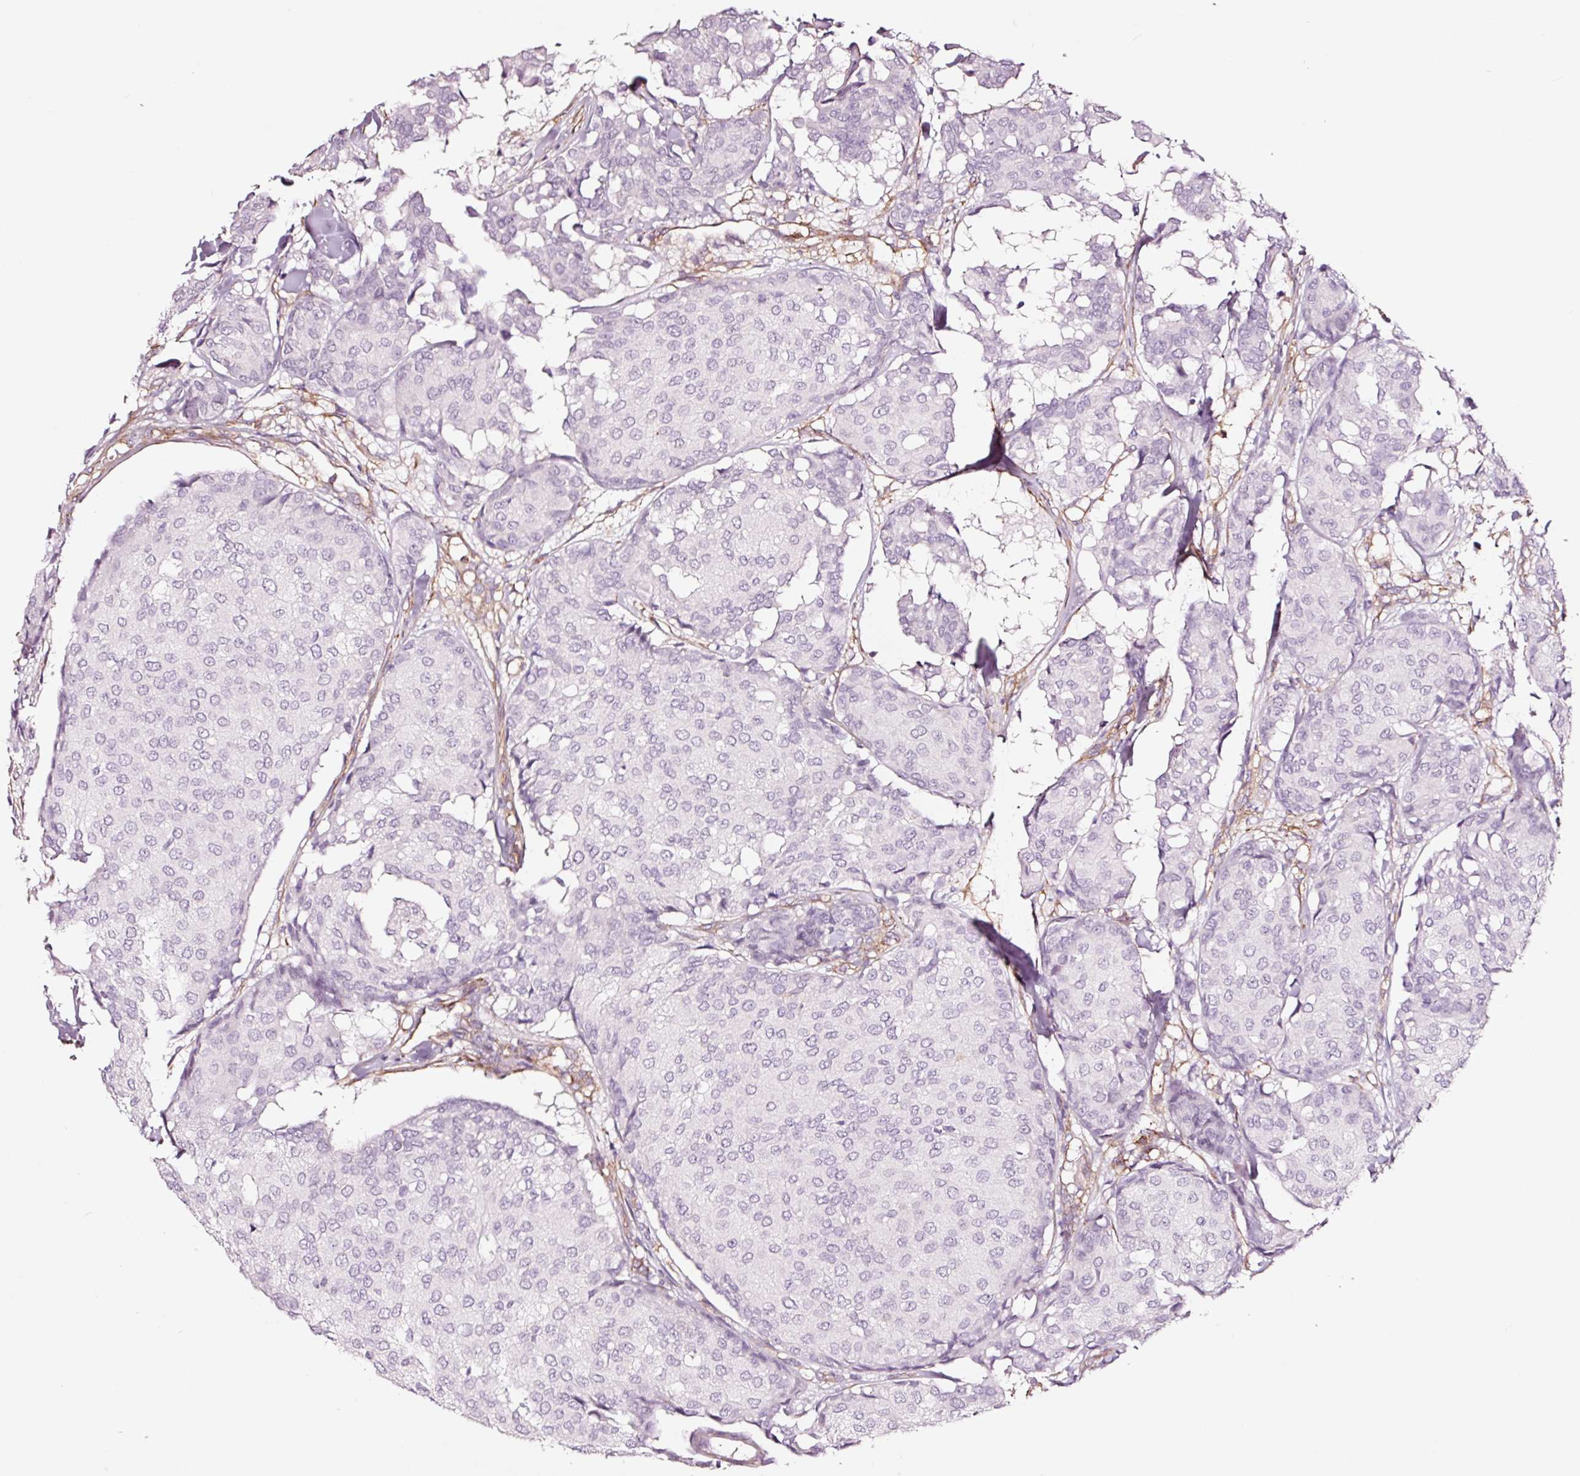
{"staining": {"intensity": "negative", "quantity": "none", "location": "none"}, "tissue": "breast cancer", "cell_type": "Tumor cells", "image_type": "cancer", "snomed": [{"axis": "morphology", "description": "Duct carcinoma"}, {"axis": "topography", "description": "Breast"}], "caption": "Breast cancer (infiltrating ductal carcinoma) was stained to show a protein in brown. There is no significant staining in tumor cells.", "gene": "ADD3", "patient": {"sex": "female", "age": 75}}